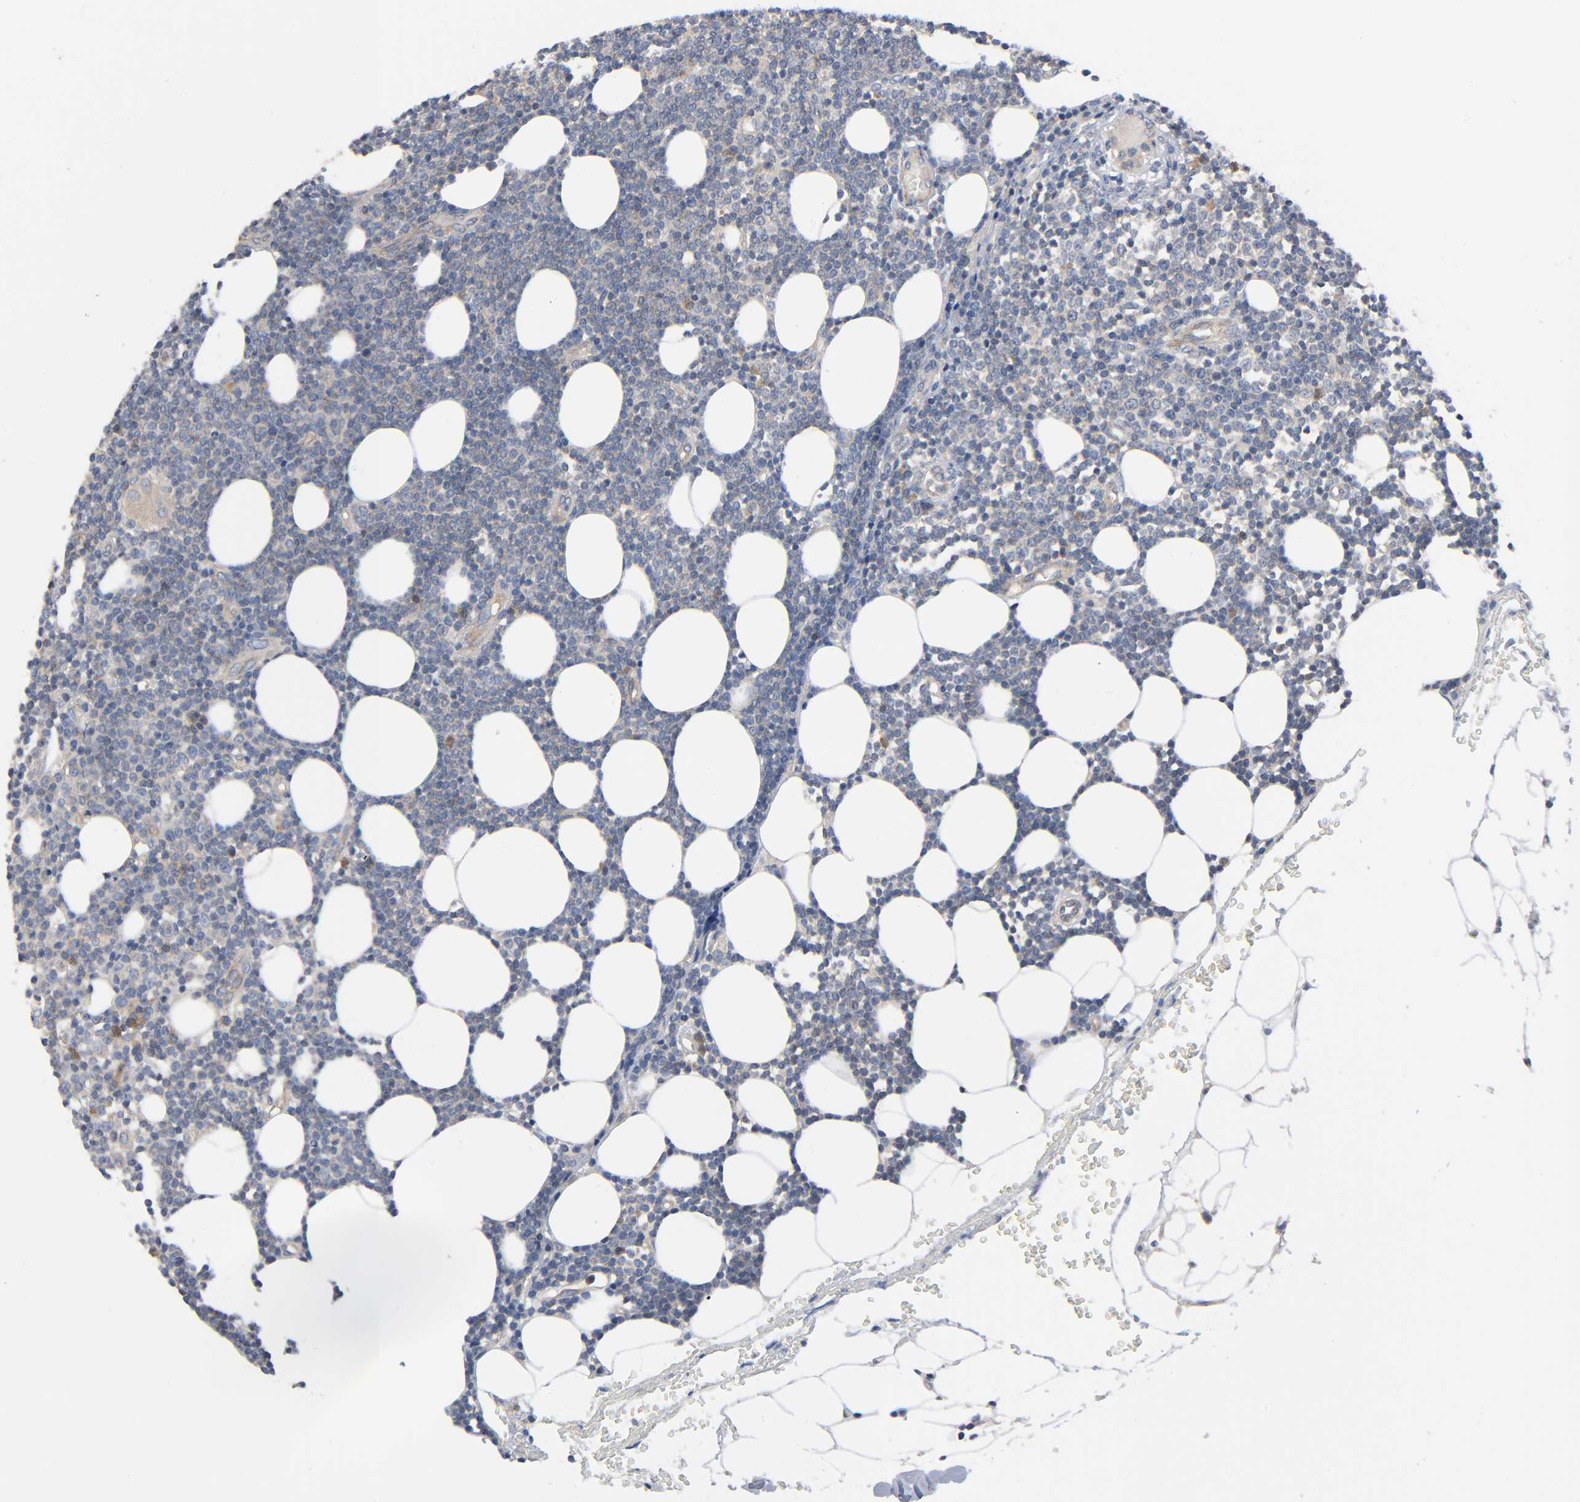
{"staining": {"intensity": "weak", "quantity": ">75%", "location": "cytoplasmic/membranous"}, "tissue": "lymphoma", "cell_type": "Tumor cells", "image_type": "cancer", "snomed": [{"axis": "morphology", "description": "Malignant lymphoma, non-Hodgkin's type, Low grade"}, {"axis": "topography", "description": "Soft tissue"}], "caption": "This histopathology image reveals immunohistochemistry staining of human malignant lymphoma, non-Hodgkin's type (low-grade), with low weak cytoplasmic/membranous staining in approximately >75% of tumor cells.", "gene": "HDAC6", "patient": {"sex": "male", "age": 92}}